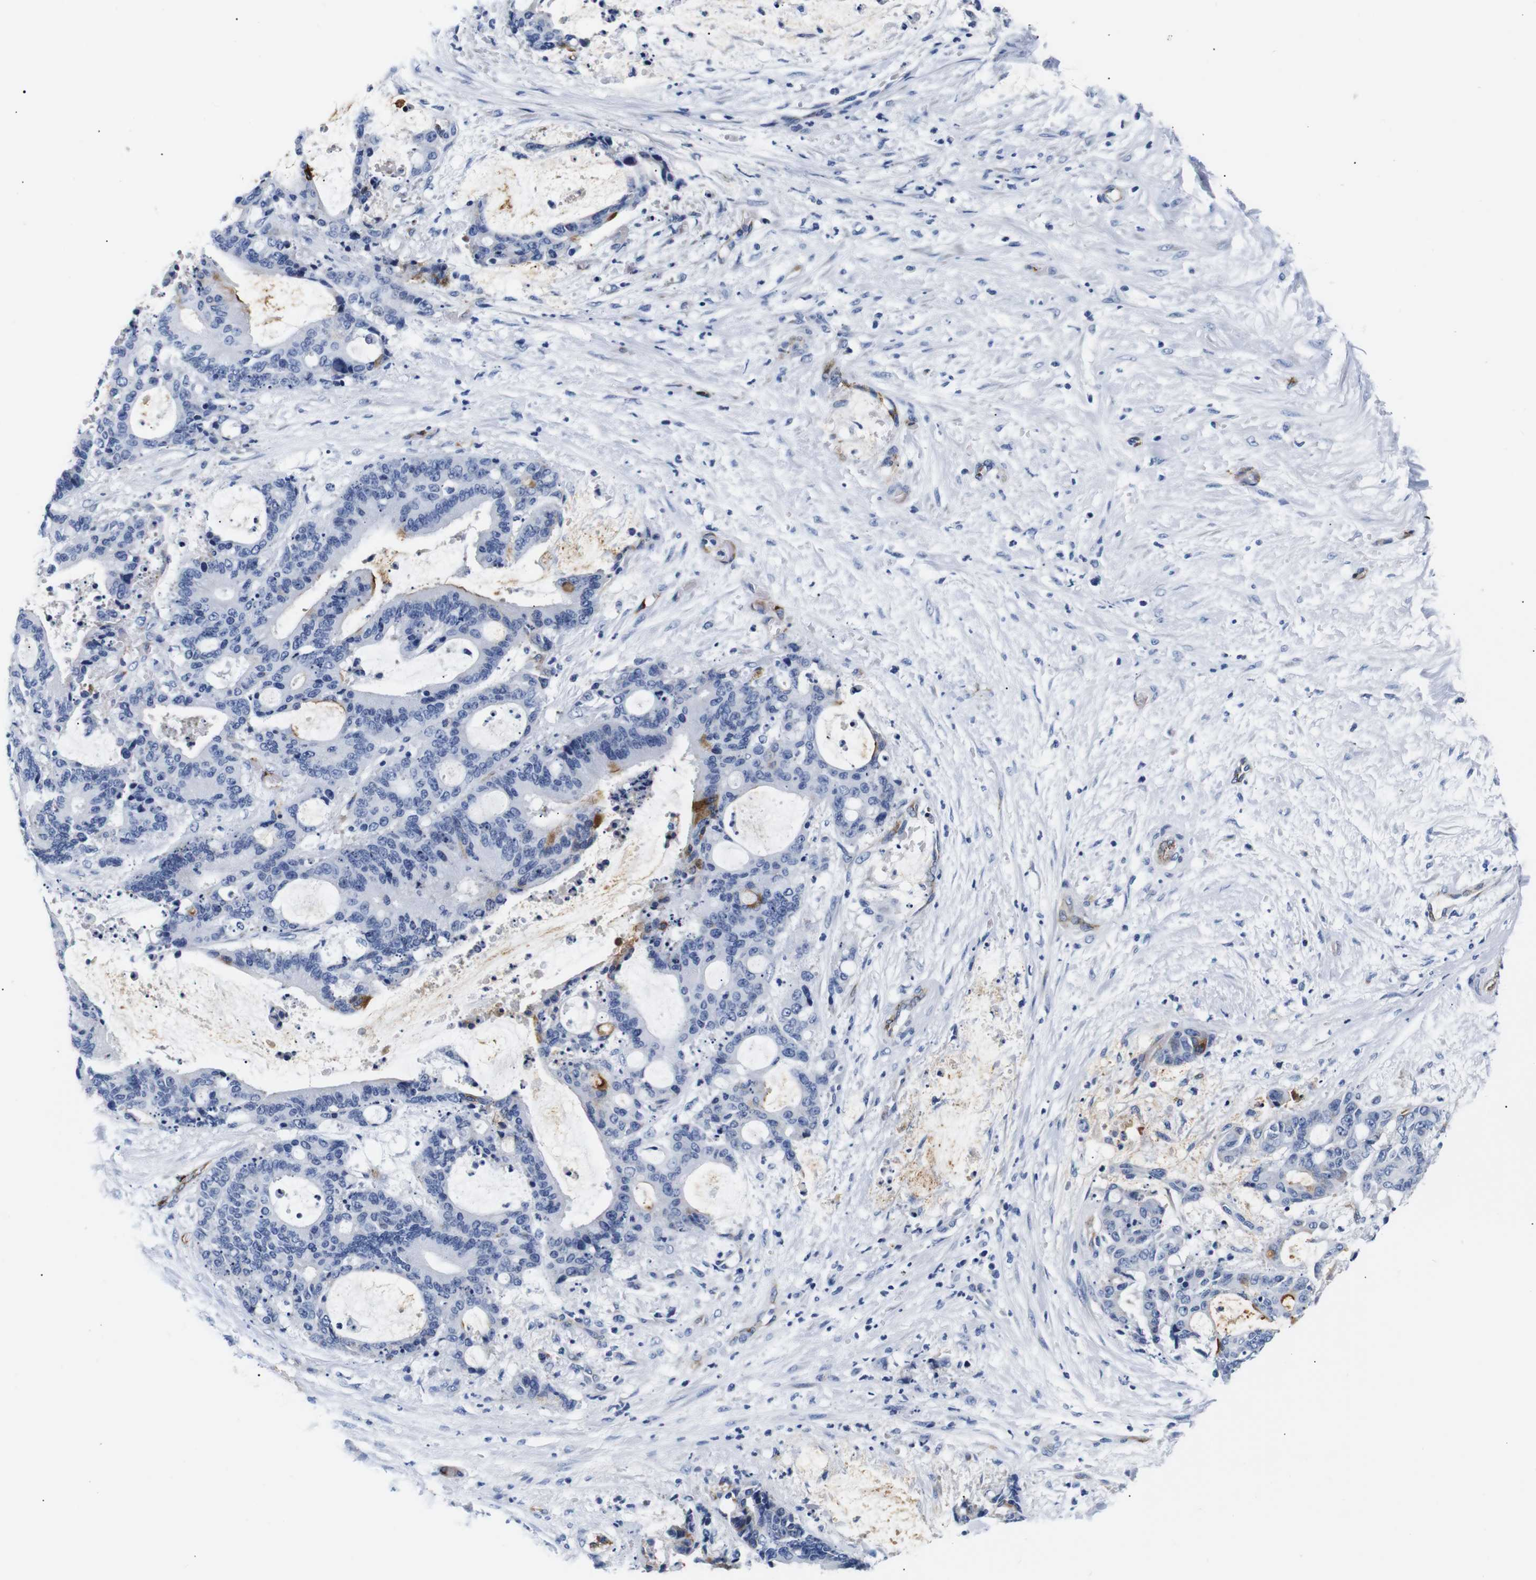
{"staining": {"intensity": "weak", "quantity": "<25%", "location": "cytoplasmic/membranous"}, "tissue": "liver cancer", "cell_type": "Tumor cells", "image_type": "cancer", "snomed": [{"axis": "morphology", "description": "Normal tissue, NOS"}, {"axis": "morphology", "description": "Cholangiocarcinoma"}, {"axis": "topography", "description": "Liver"}, {"axis": "topography", "description": "Peripheral nerve tissue"}], "caption": "Protein analysis of liver cholangiocarcinoma demonstrates no significant staining in tumor cells.", "gene": "MUC4", "patient": {"sex": "female", "age": 73}}